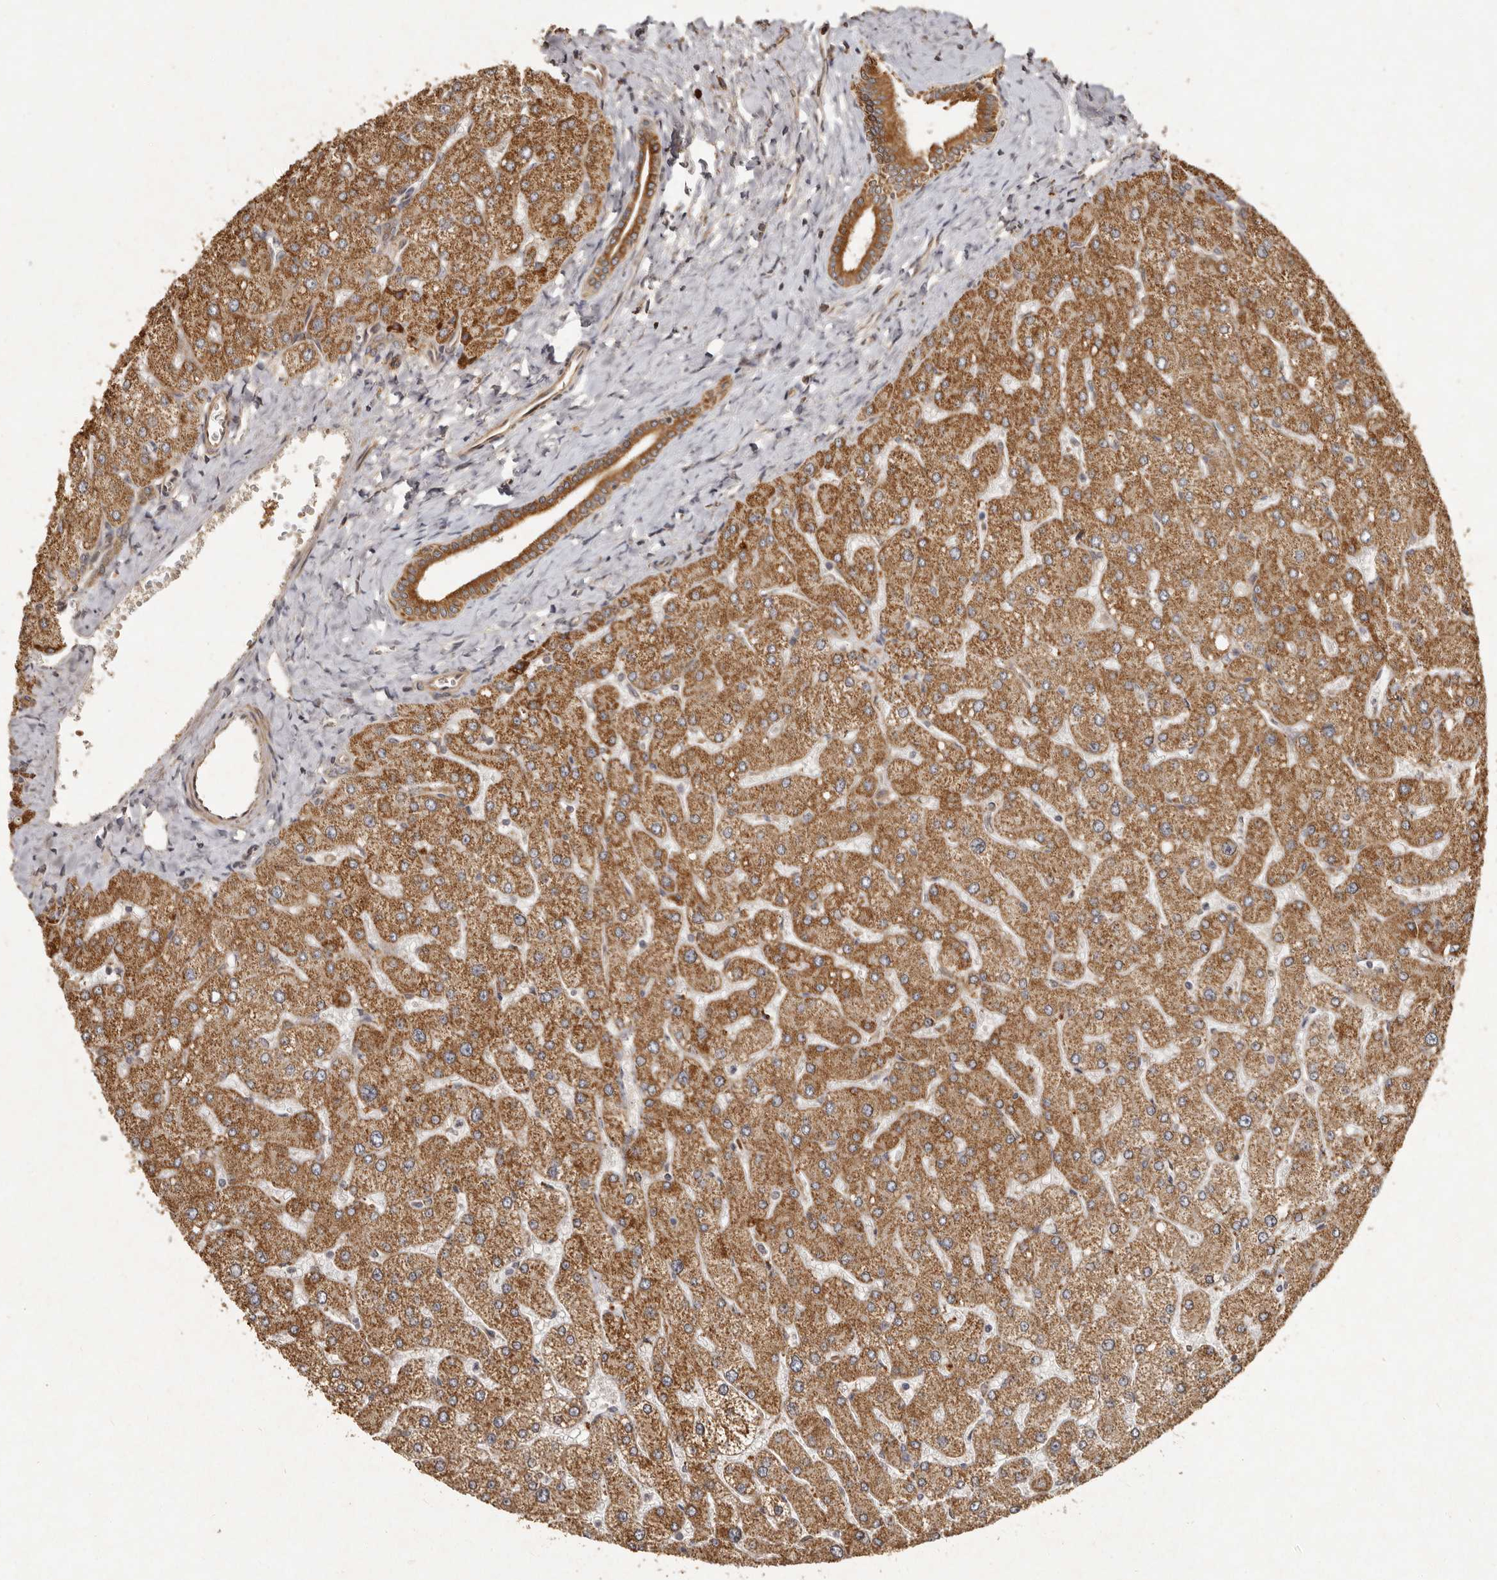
{"staining": {"intensity": "moderate", "quantity": ">75%", "location": "cytoplasmic/membranous"}, "tissue": "liver", "cell_type": "Cholangiocytes", "image_type": "normal", "snomed": [{"axis": "morphology", "description": "Normal tissue, NOS"}, {"axis": "topography", "description": "Liver"}], "caption": "Approximately >75% of cholangiocytes in normal human liver show moderate cytoplasmic/membranous protein positivity as visualized by brown immunohistochemical staining.", "gene": "SEMA3A", "patient": {"sex": "male", "age": 55}}